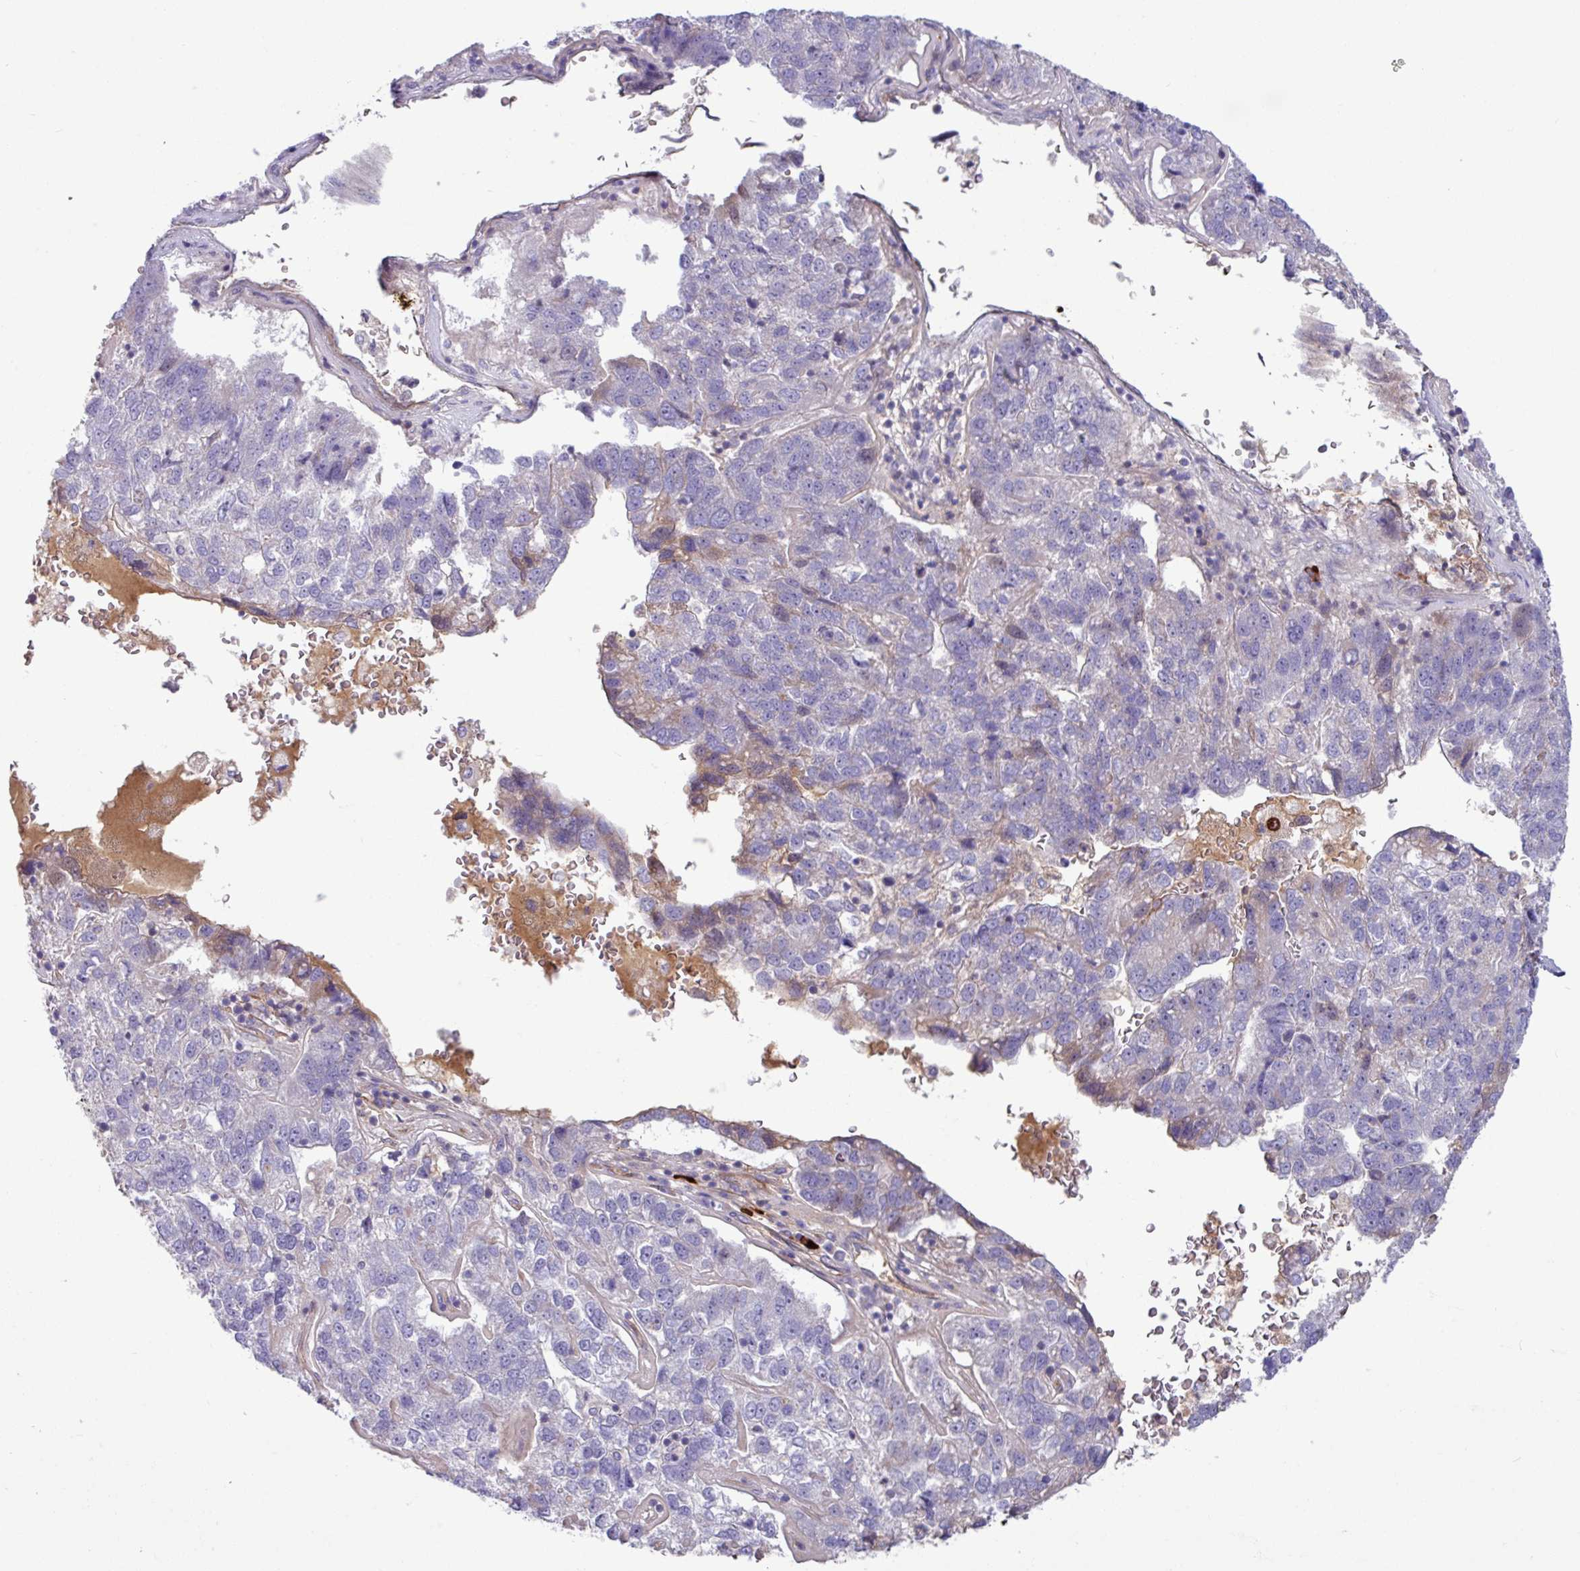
{"staining": {"intensity": "negative", "quantity": "none", "location": "none"}, "tissue": "pancreatic cancer", "cell_type": "Tumor cells", "image_type": "cancer", "snomed": [{"axis": "morphology", "description": "Adenocarcinoma, NOS"}, {"axis": "topography", "description": "Pancreas"}], "caption": "Immunohistochemistry (IHC) photomicrograph of human pancreatic cancer (adenocarcinoma) stained for a protein (brown), which exhibits no positivity in tumor cells.", "gene": "B4GALNT4", "patient": {"sex": "female", "age": 61}}